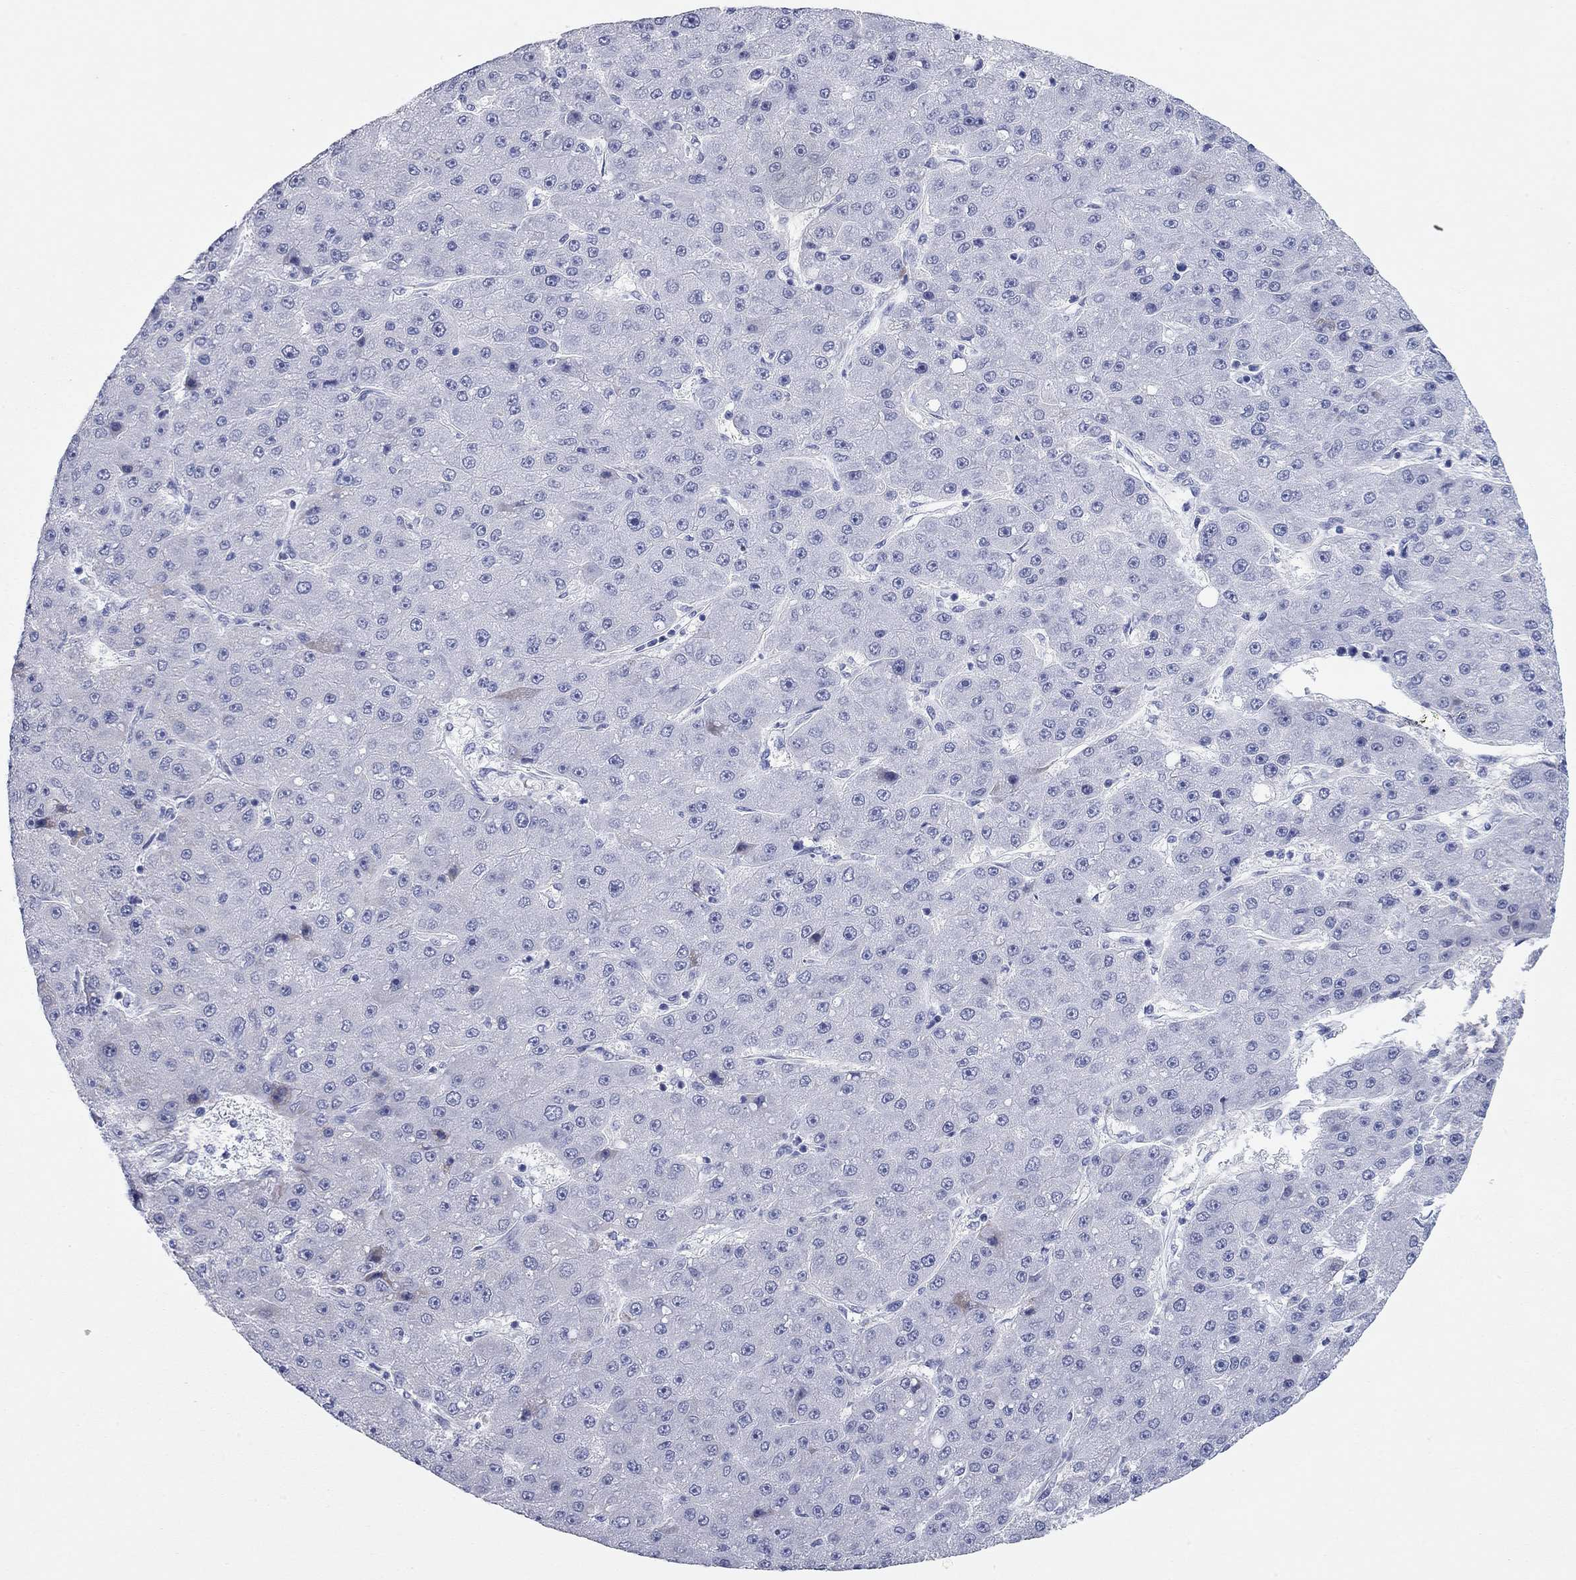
{"staining": {"intensity": "negative", "quantity": "none", "location": "none"}, "tissue": "liver cancer", "cell_type": "Tumor cells", "image_type": "cancer", "snomed": [{"axis": "morphology", "description": "Carcinoma, Hepatocellular, NOS"}, {"axis": "topography", "description": "Liver"}], "caption": "The immunohistochemistry (IHC) photomicrograph has no significant staining in tumor cells of liver hepatocellular carcinoma tissue.", "gene": "CHI3L2", "patient": {"sex": "male", "age": 67}}